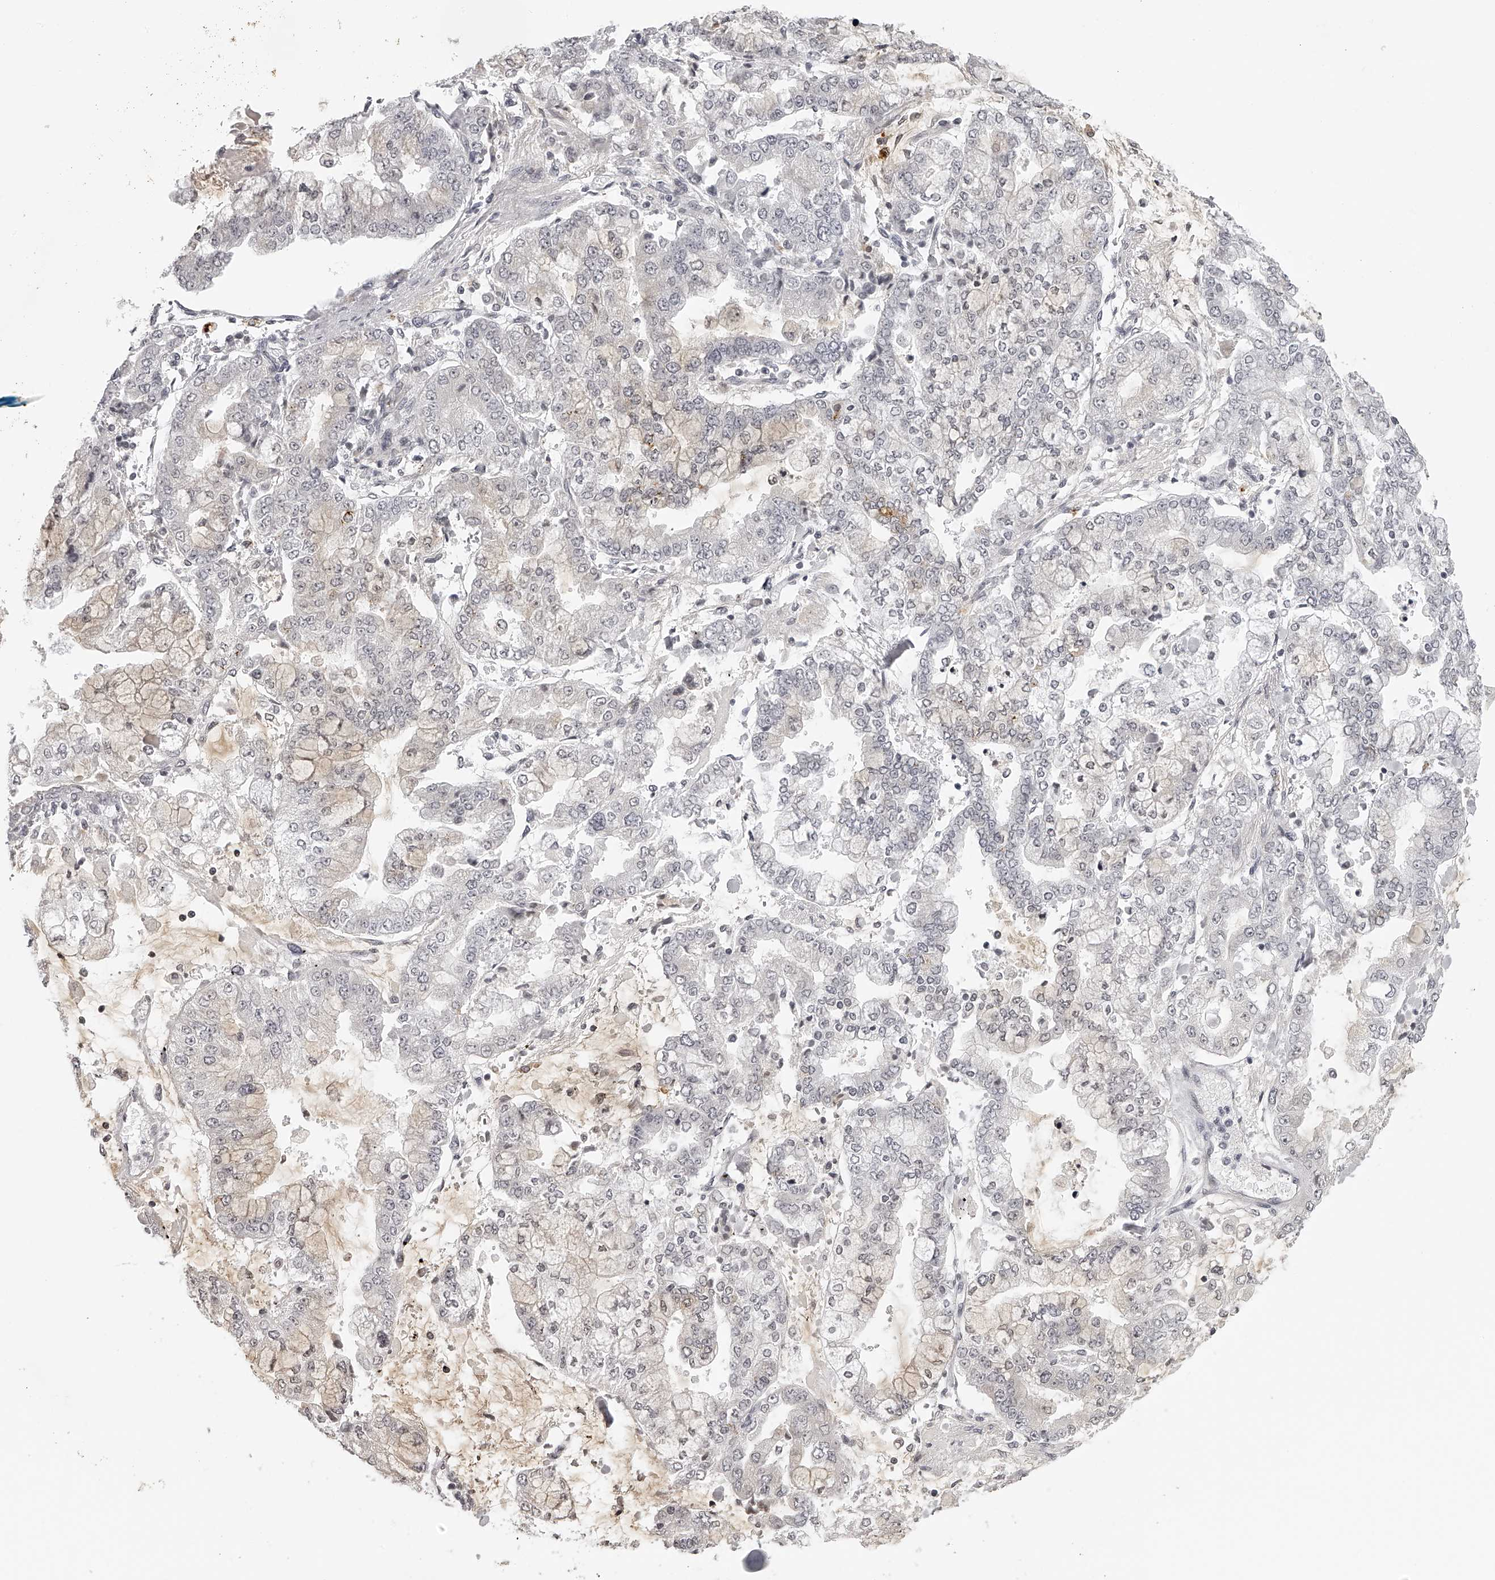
{"staining": {"intensity": "weak", "quantity": "25%-75%", "location": "cytoplasmic/membranous"}, "tissue": "stomach cancer", "cell_type": "Tumor cells", "image_type": "cancer", "snomed": [{"axis": "morphology", "description": "Normal tissue, NOS"}, {"axis": "morphology", "description": "Adenocarcinoma, NOS"}, {"axis": "topography", "description": "Stomach, upper"}, {"axis": "topography", "description": "Stomach"}], "caption": "This is a histology image of immunohistochemistry (IHC) staining of adenocarcinoma (stomach), which shows weak staining in the cytoplasmic/membranous of tumor cells.", "gene": "RNF220", "patient": {"sex": "male", "age": 76}}